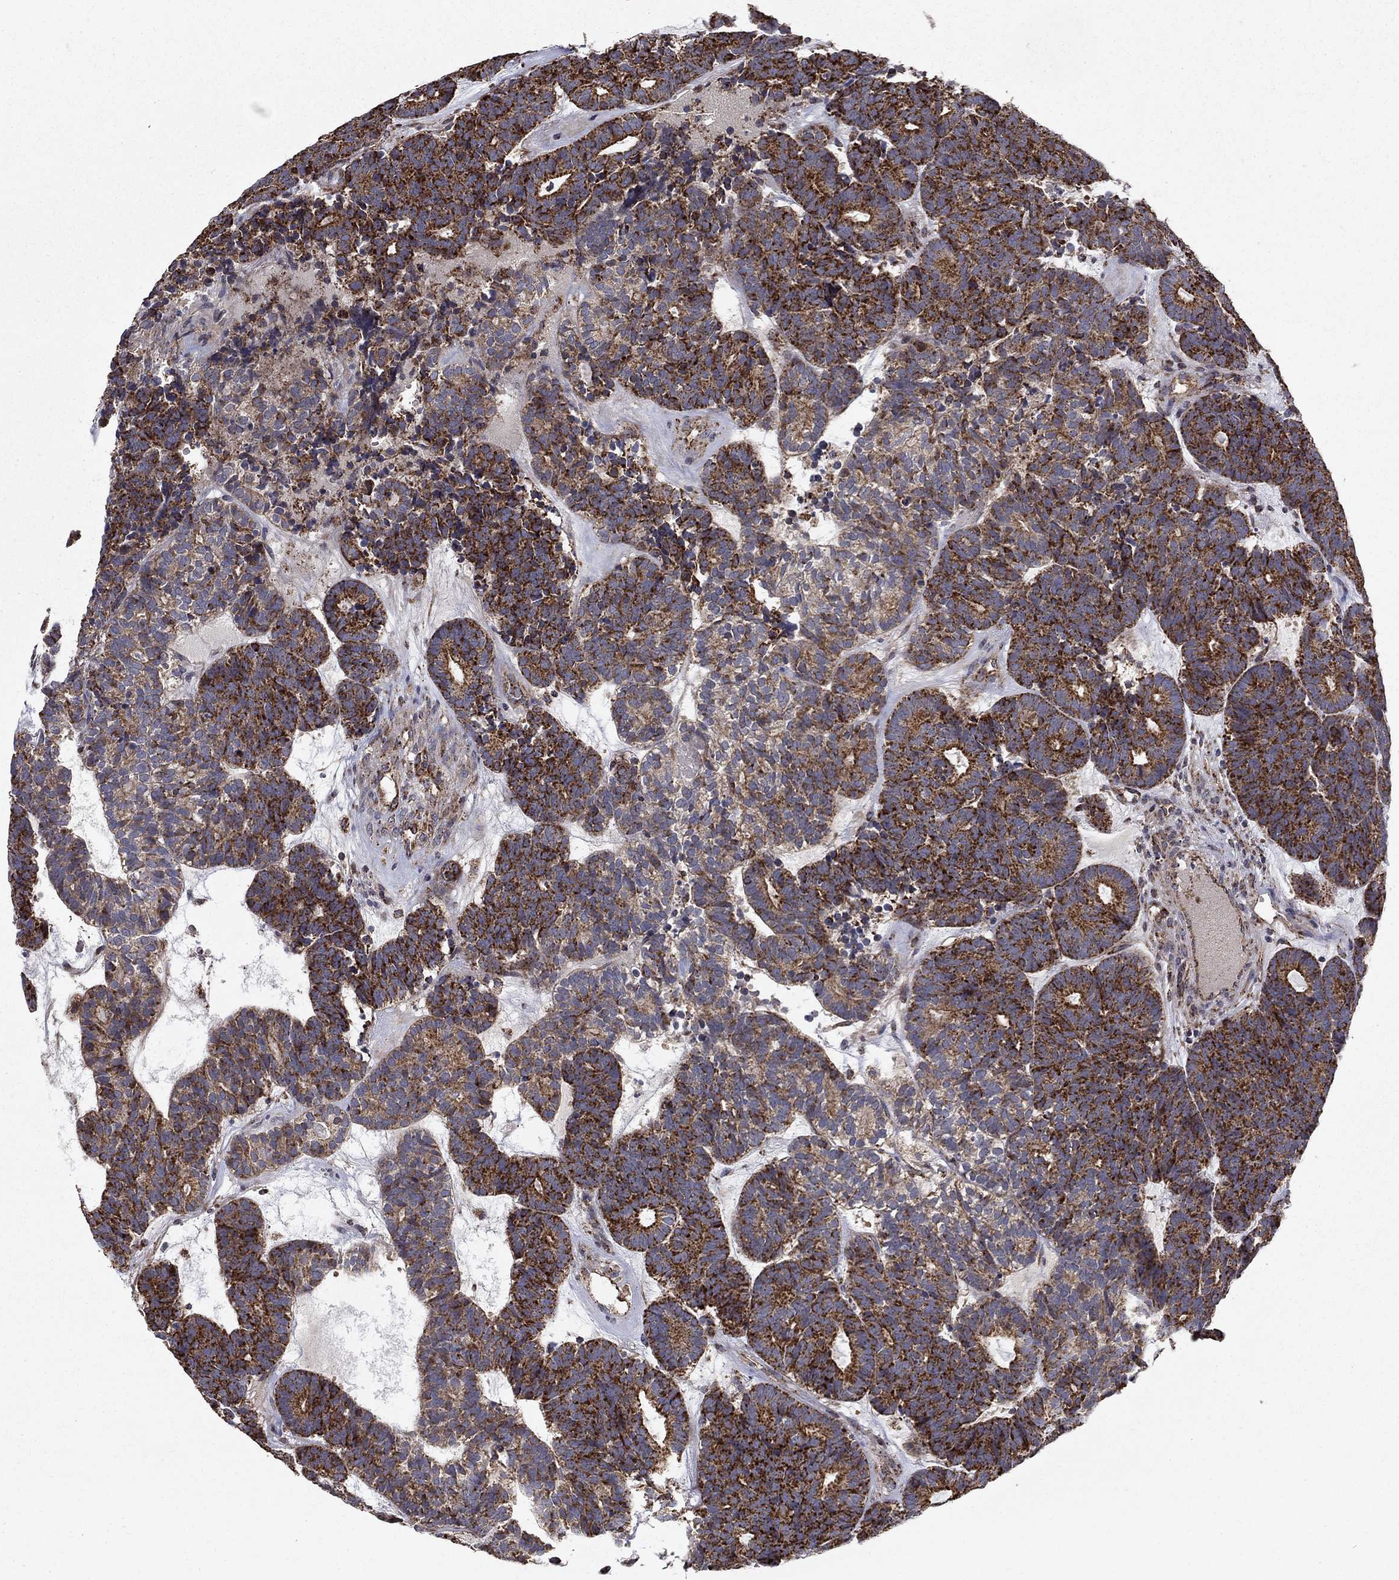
{"staining": {"intensity": "strong", "quantity": "25%-75%", "location": "cytoplasmic/membranous"}, "tissue": "head and neck cancer", "cell_type": "Tumor cells", "image_type": "cancer", "snomed": [{"axis": "morphology", "description": "Adenocarcinoma, NOS"}, {"axis": "topography", "description": "Head-Neck"}], "caption": "Tumor cells show high levels of strong cytoplasmic/membranous staining in about 25%-75% of cells in human head and neck cancer.", "gene": "NDUFS8", "patient": {"sex": "female", "age": 81}}